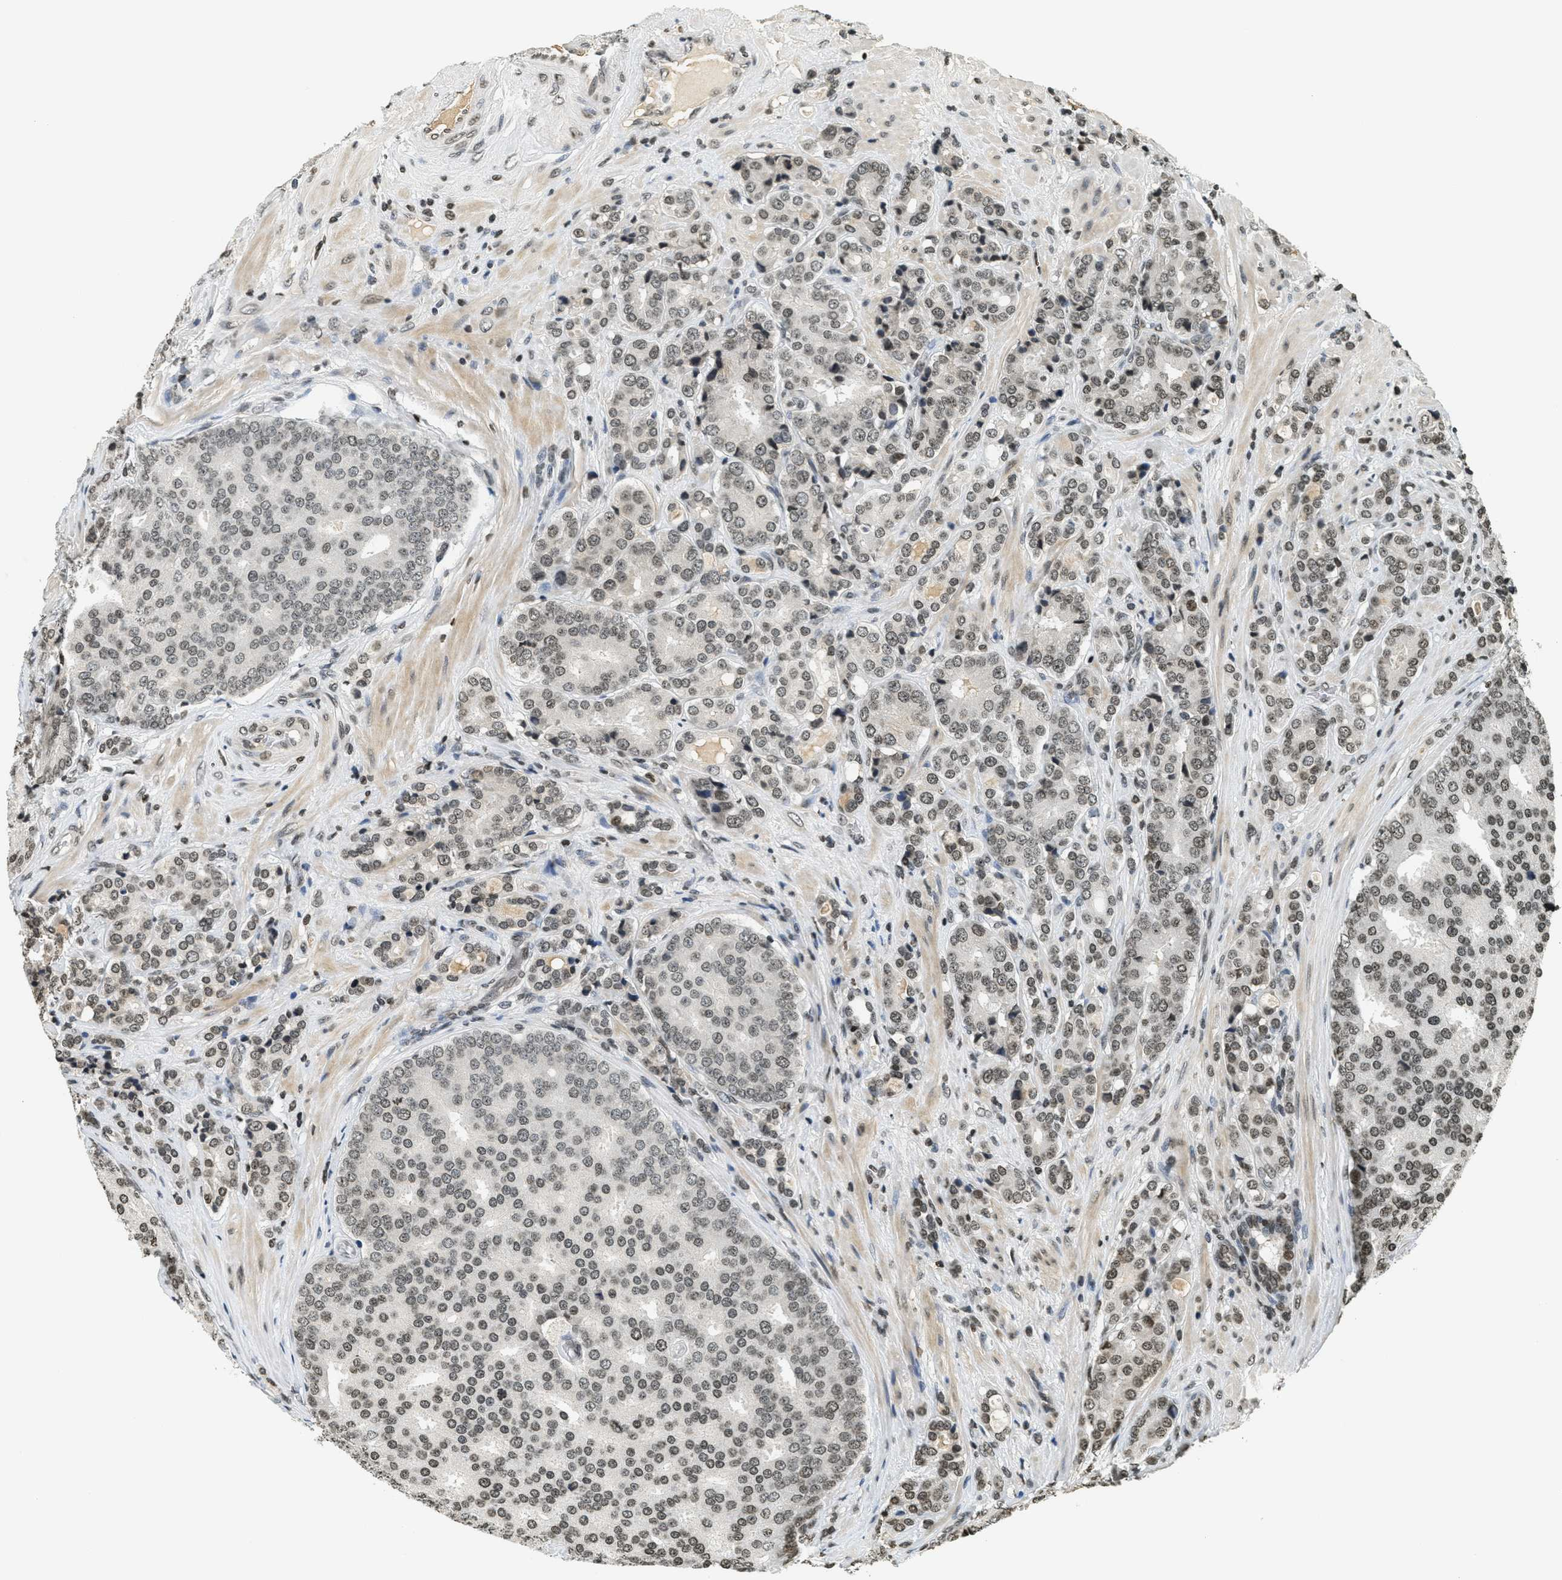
{"staining": {"intensity": "weak", "quantity": ">75%", "location": "nuclear"}, "tissue": "prostate cancer", "cell_type": "Tumor cells", "image_type": "cancer", "snomed": [{"axis": "morphology", "description": "Adenocarcinoma, High grade"}, {"axis": "topography", "description": "Prostate"}], "caption": "Protein staining of adenocarcinoma (high-grade) (prostate) tissue reveals weak nuclear staining in about >75% of tumor cells.", "gene": "LDB2", "patient": {"sex": "male", "age": 50}}